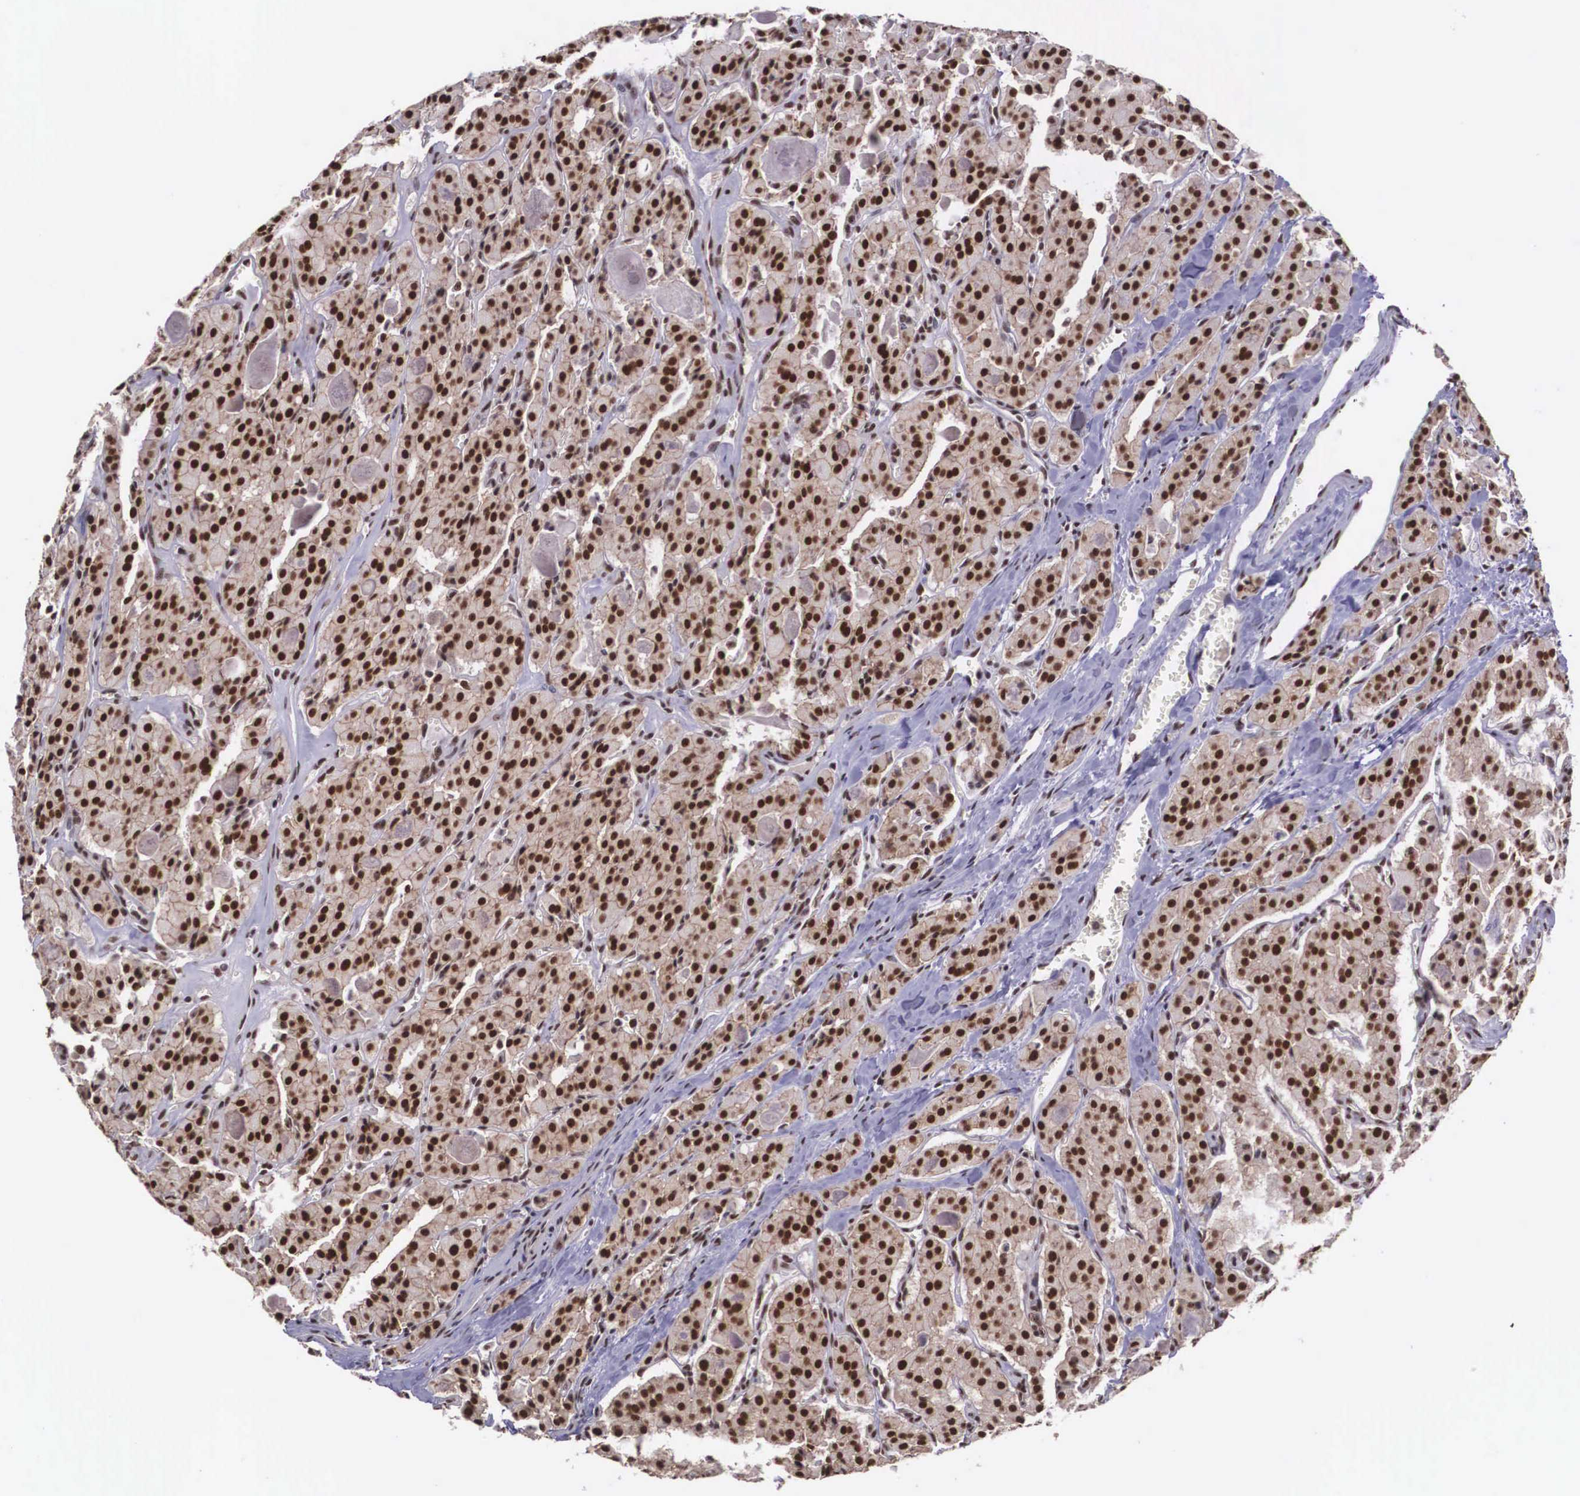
{"staining": {"intensity": "strong", "quantity": ">75%", "location": "cytoplasmic/membranous,nuclear"}, "tissue": "thyroid cancer", "cell_type": "Tumor cells", "image_type": "cancer", "snomed": [{"axis": "morphology", "description": "Carcinoma, NOS"}, {"axis": "topography", "description": "Thyroid gland"}], "caption": "Protein staining exhibits strong cytoplasmic/membranous and nuclear staining in about >75% of tumor cells in carcinoma (thyroid).", "gene": "POLR2F", "patient": {"sex": "male", "age": 76}}